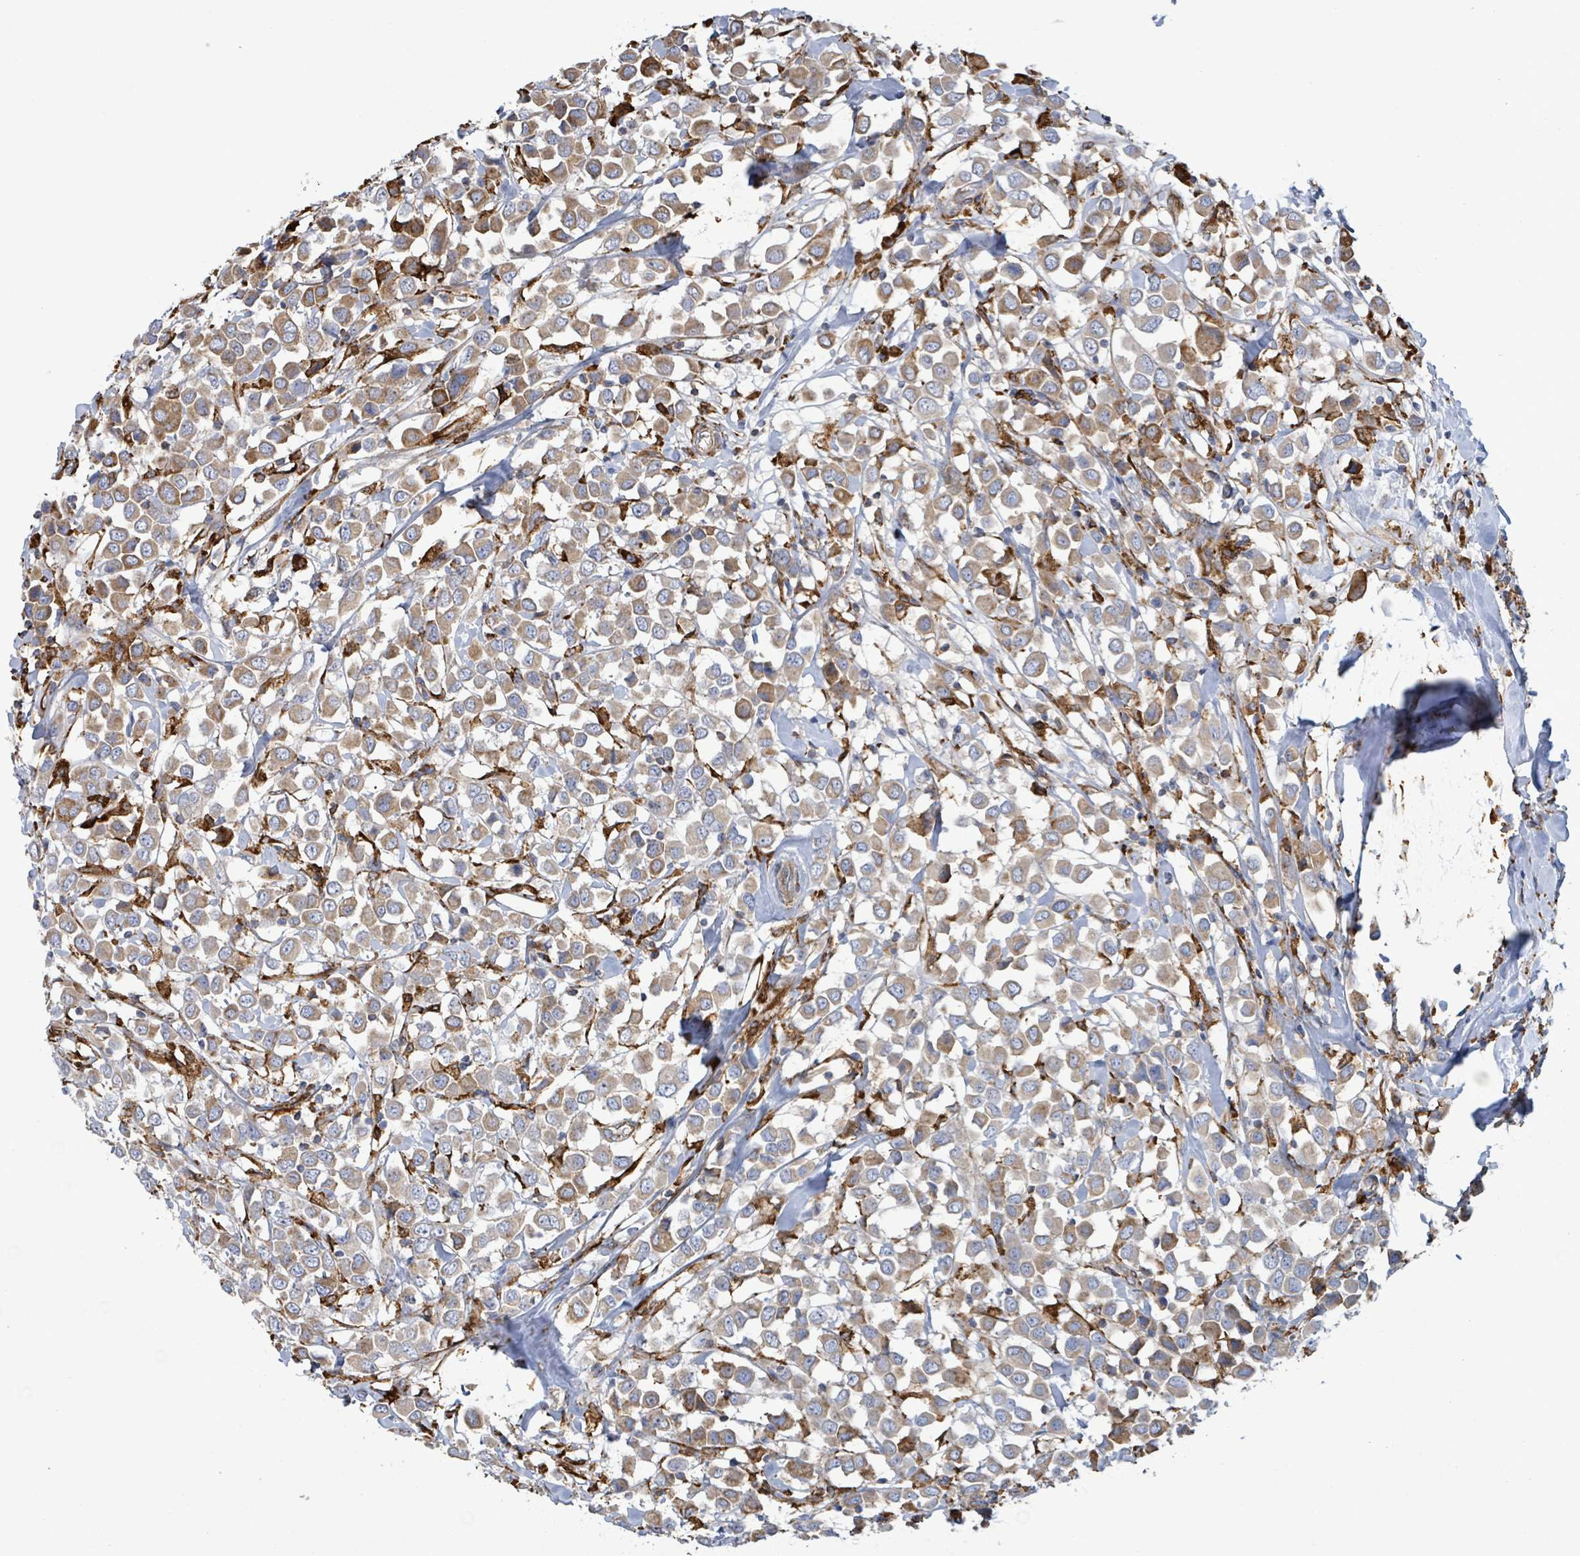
{"staining": {"intensity": "moderate", "quantity": ">75%", "location": "cytoplasmic/membranous"}, "tissue": "breast cancer", "cell_type": "Tumor cells", "image_type": "cancer", "snomed": [{"axis": "morphology", "description": "Duct carcinoma"}, {"axis": "topography", "description": "Breast"}], "caption": "Breast cancer (invasive ductal carcinoma) stained with a protein marker displays moderate staining in tumor cells.", "gene": "RFPL4A", "patient": {"sex": "female", "age": 61}}